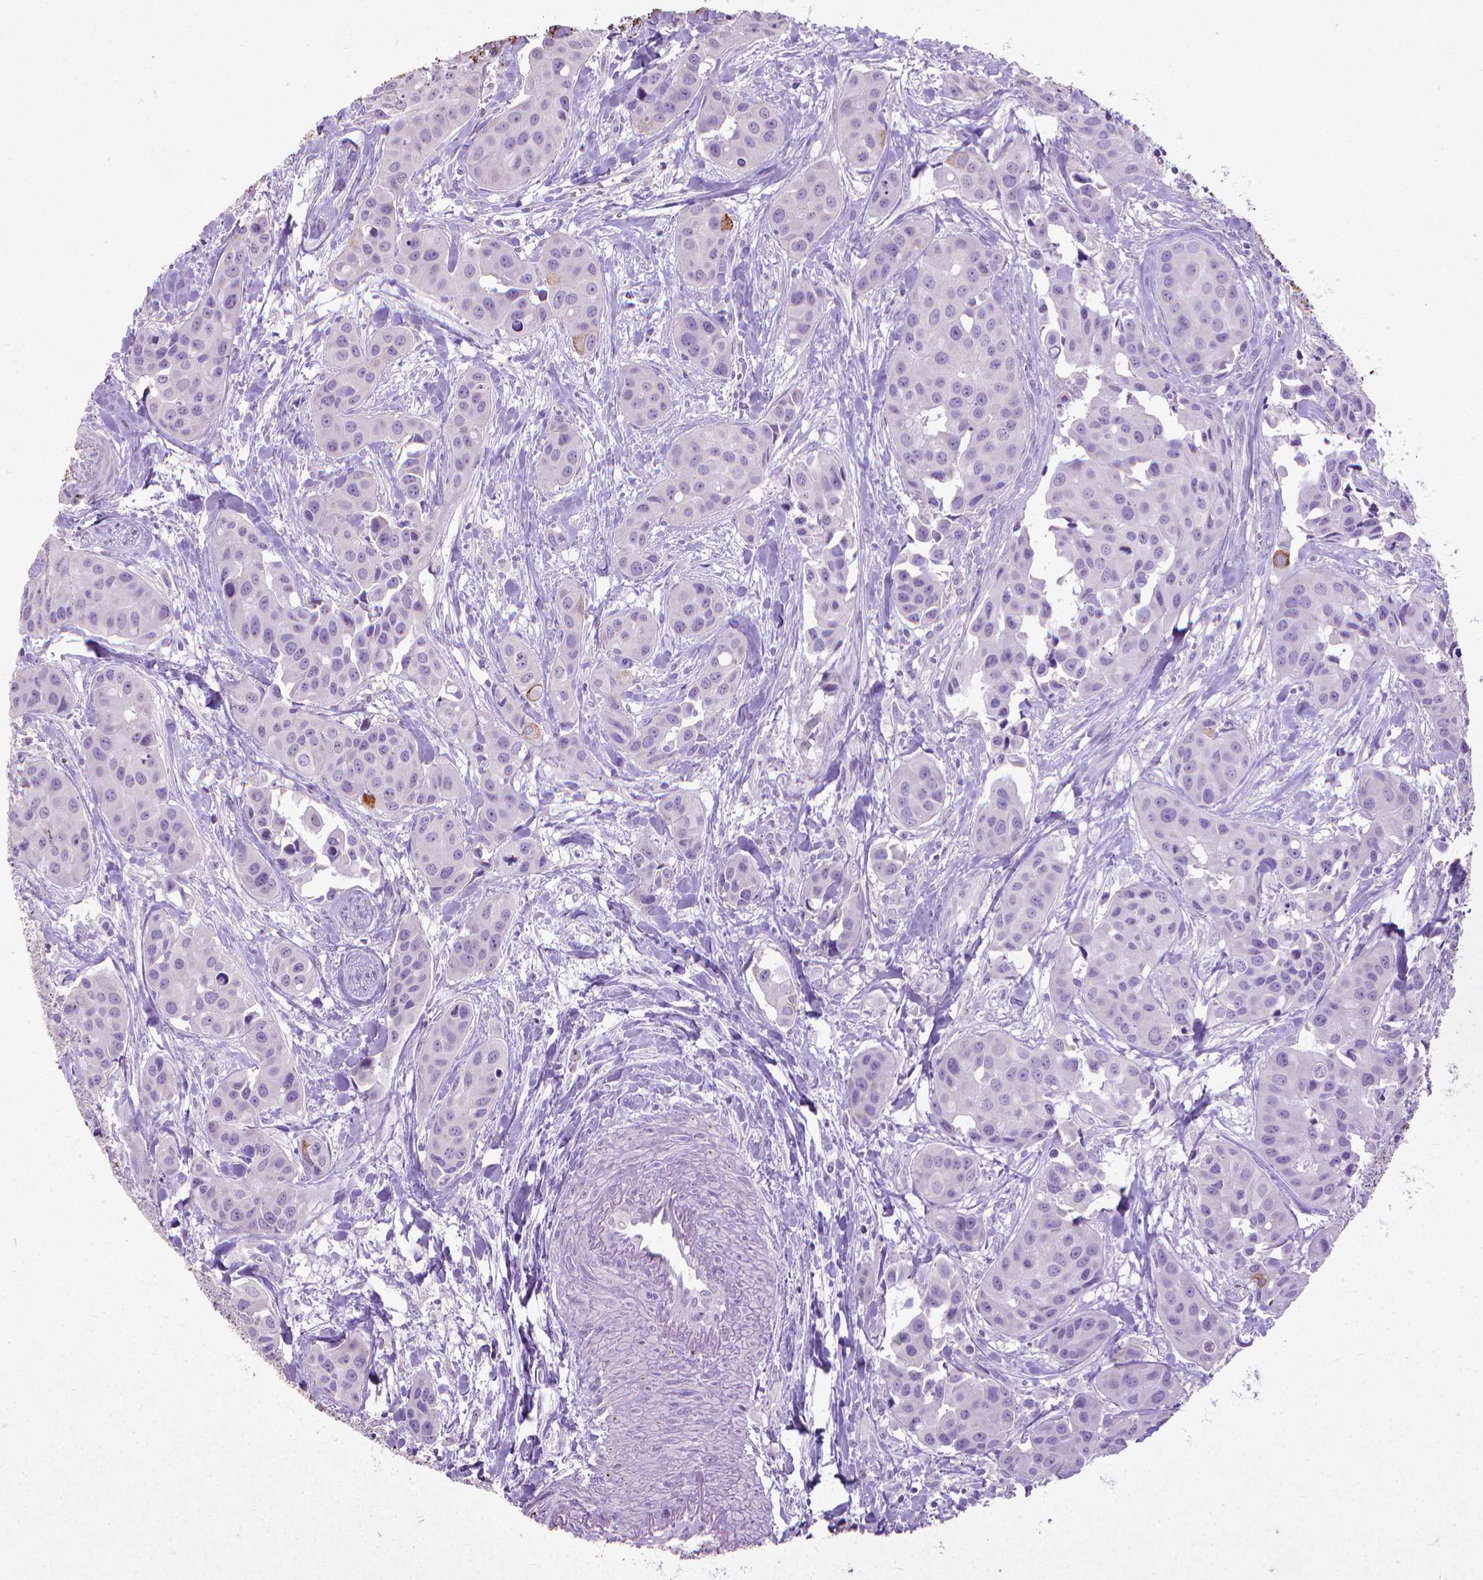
{"staining": {"intensity": "negative", "quantity": "none", "location": "none"}, "tissue": "head and neck cancer", "cell_type": "Tumor cells", "image_type": "cancer", "snomed": [{"axis": "morphology", "description": "Adenocarcinoma, NOS"}, {"axis": "topography", "description": "Head-Neck"}], "caption": "This is an IHC photomicrograph of human head and neck adenocarcinoma. There is no expression in tumor cells.", "gene": "KRT5", "patient": {"sex": "male", "age": 76}}